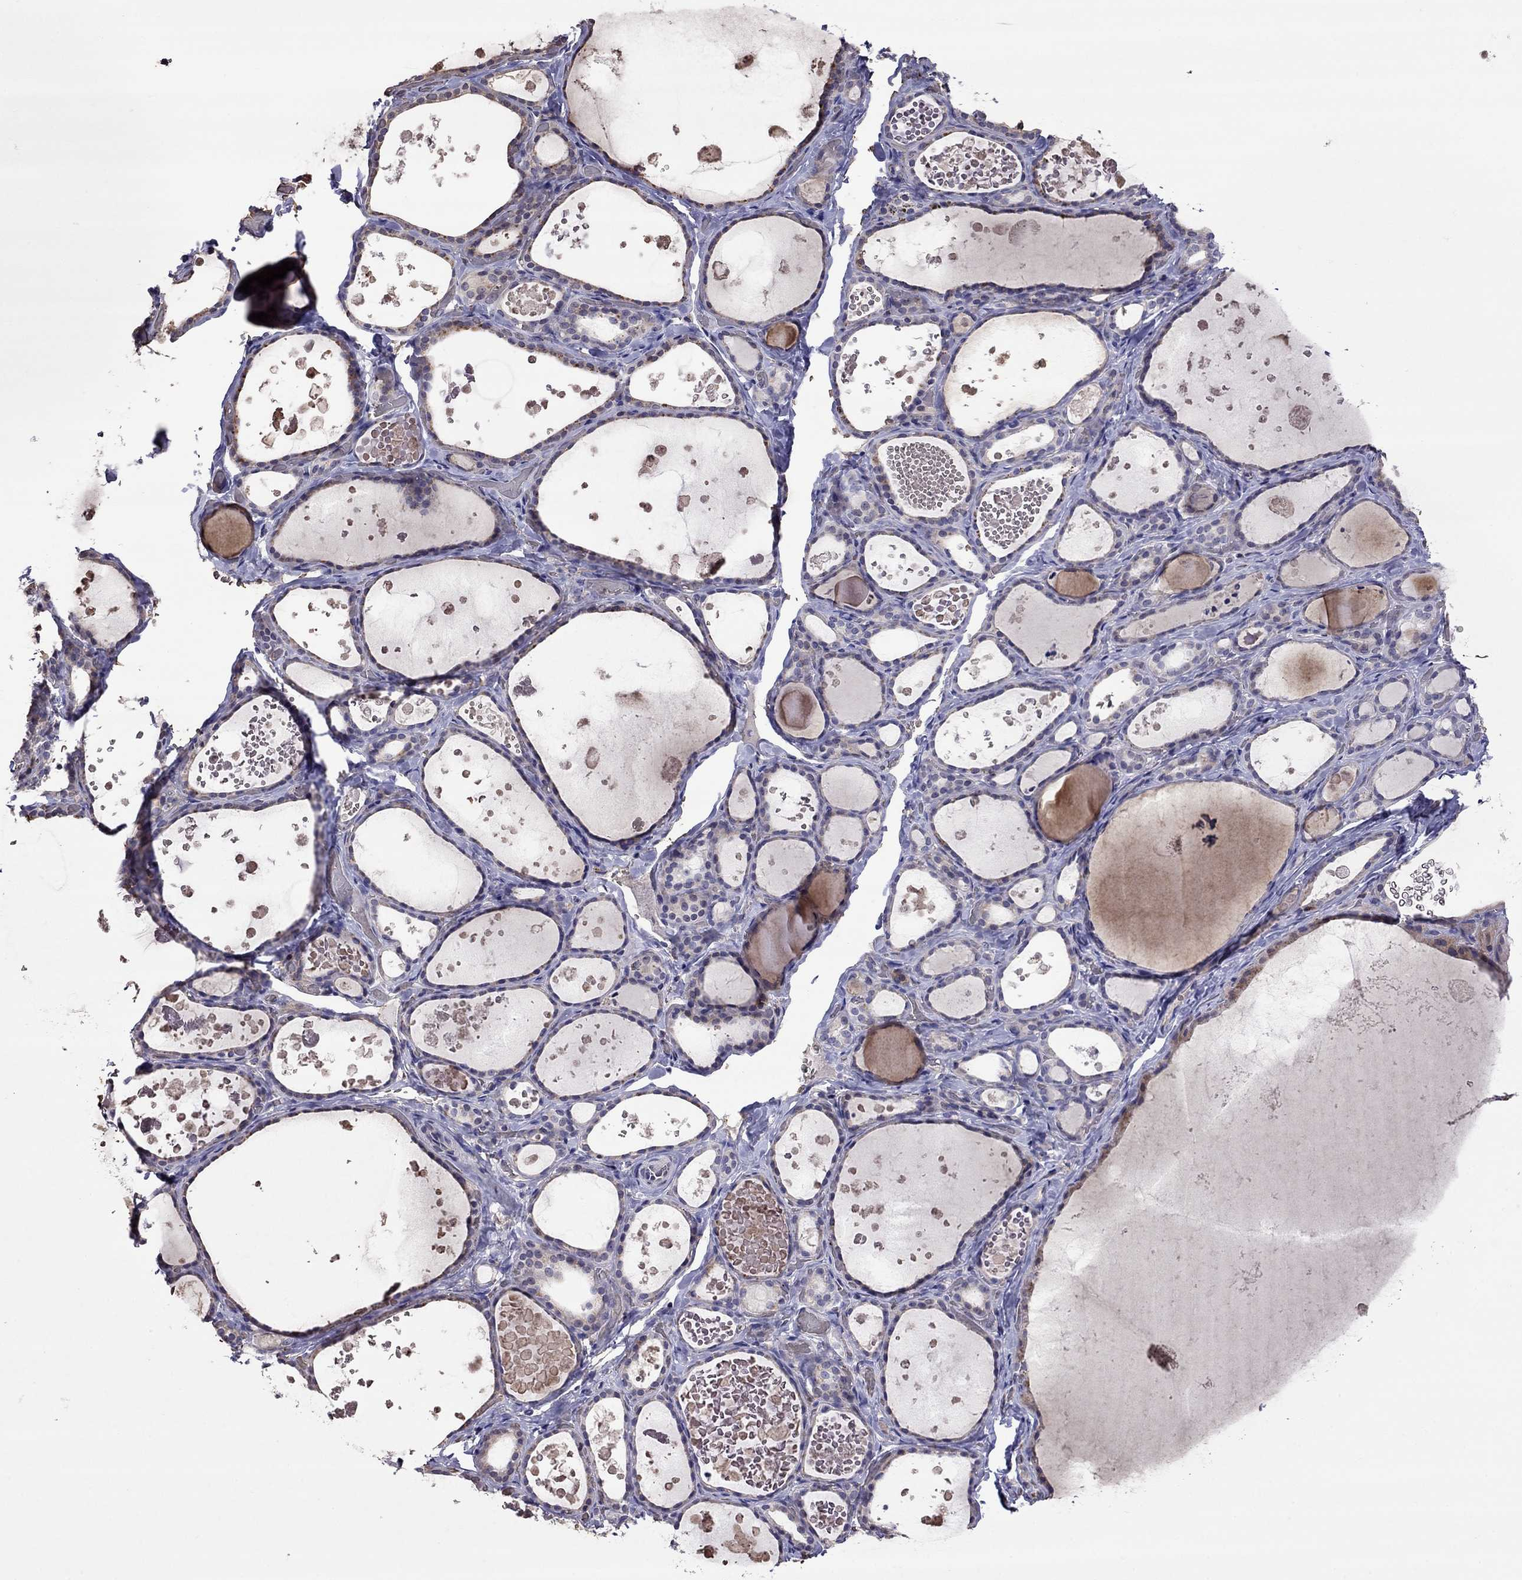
{"staining": {"intensity": "negative", "quantity": "none", "location": "none"}, "tissue": "thyroid gland", "cell_type": "Glandular cells", "image_type": "normal", "snomed": [{"axis": "morphology", "description": "Normal tissue, NOS"}, {"axis": "topography", "description": "Thyroid gland"}], "caption": "Immunohistochemistry (IHC) of benign human thyroid gland demonstrates no staining in glandular cells.", "gene": "ADAM28", "patient": {"sex": "female", "age": 56}}